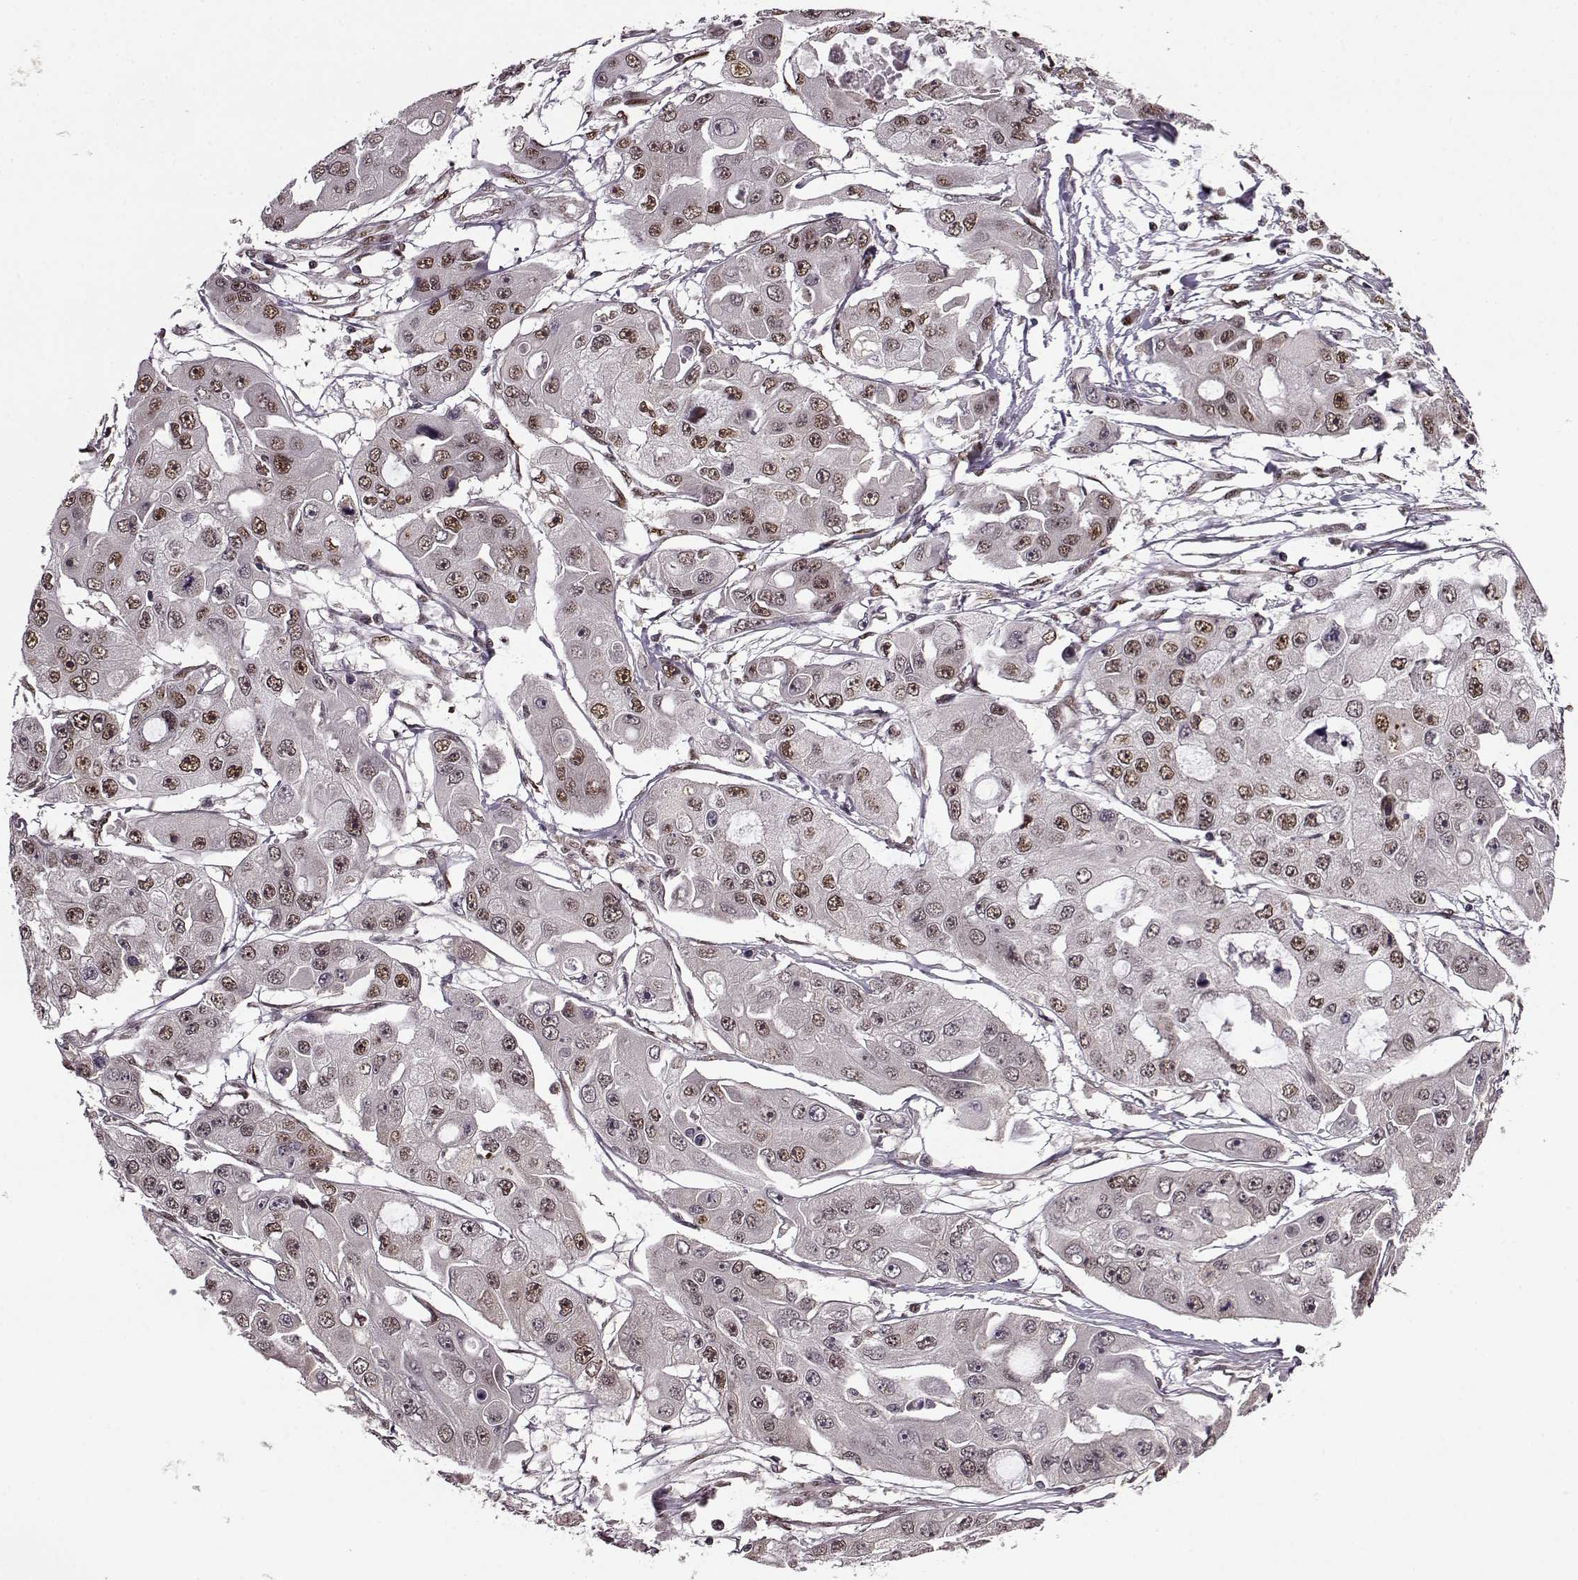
{"staining": {"intensity": "moderate", "quantity": "25%-75%", "location": "nuclear"}, "tissue": "ovarian cancer", "cell_type": "Tumor cells", "image_type": "cancer", "snomed": [{"axis": "morphology", "description": "Cystadenocarcinoma, serous, NOS"}, {"axis": "topography", "description": "Ovary"}], "caption": "Protein expression analysis of human ovarian serous cystadenocarcinoma reveals moderate nuclear positivity in about 25%-75% of tumor cells.", "gene": "FTO", "patient": {"sex": "female", "age": 56}}